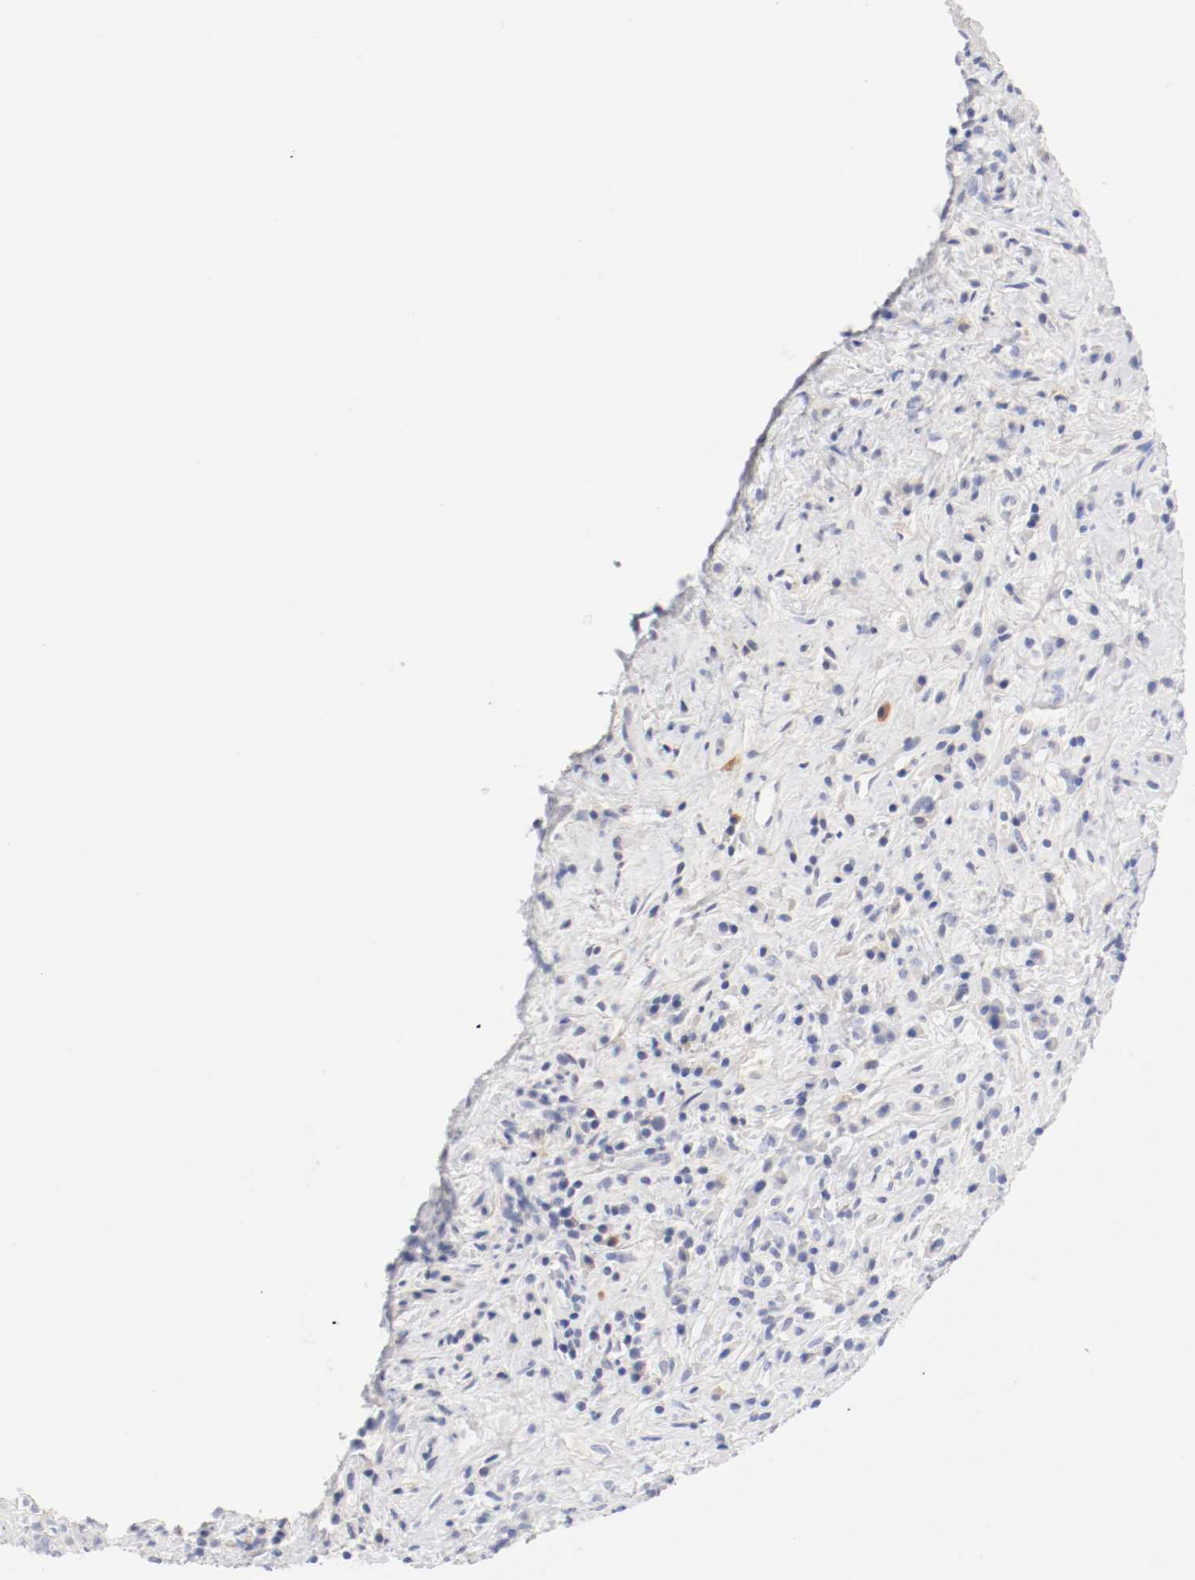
{"staining": {"intensity": "negative", "quantity": "none", "location": "none"}, "tissue": "lymphoma", "cell_type": "Tumor cells", "image_type": "cancer", "snomed": [{"axis": "morphology", "description": "Hodgkin's disease, NOS"}, {"axis": "topography", "description": "Lymph node"}], "caption": "High power microscopy histopathology image of an immunohistochemistry image of lymphoma, revealing no significant staining in tumor cells. (Stains: DAB (3,3'-diaminobenzidine) immunohistochemistry with hematoxylin counter stain, Microscopy: brightfield microscopy at high magnification).", "gene": "HOMER1", "patient": {"sex": "female", "age": 25}}